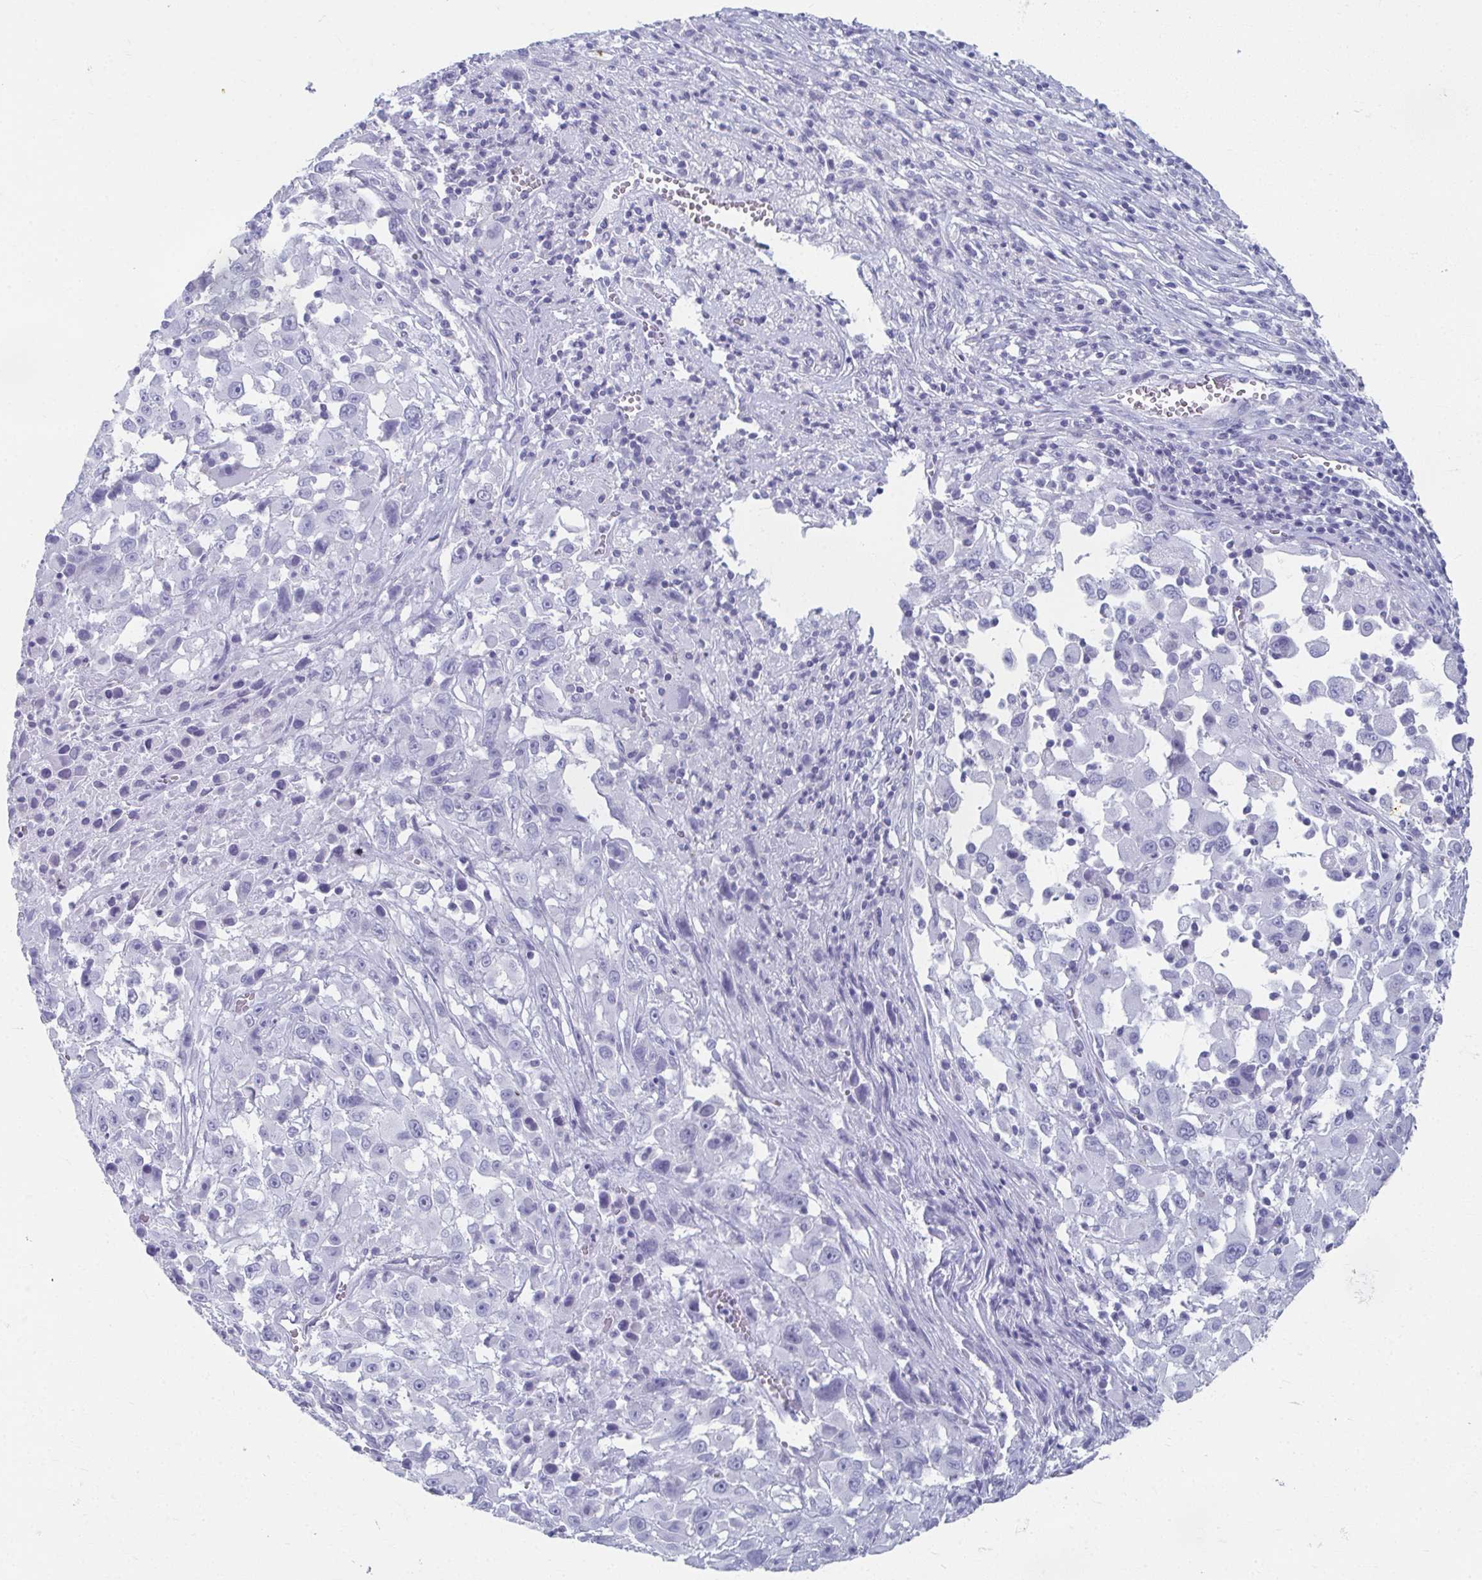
{"staining": {"intensity": "negative", "quantity": "none", "location": "none"}, "tissue": "melanoma", "cell_type": "Tumor cells", "image_type": "cancer", "snomed": [{"axis": "morphology", "description": "Malignant melanoma, Metastatic site"}, {"axis": "topography", "description": "Soft tissue"}], "caption": "This is an immunohistochemistry histopathology image of melanoma. There is no expression in tumor cells.", "gene": "GHRL", "patient": {"sex": "male", "age": 50}}